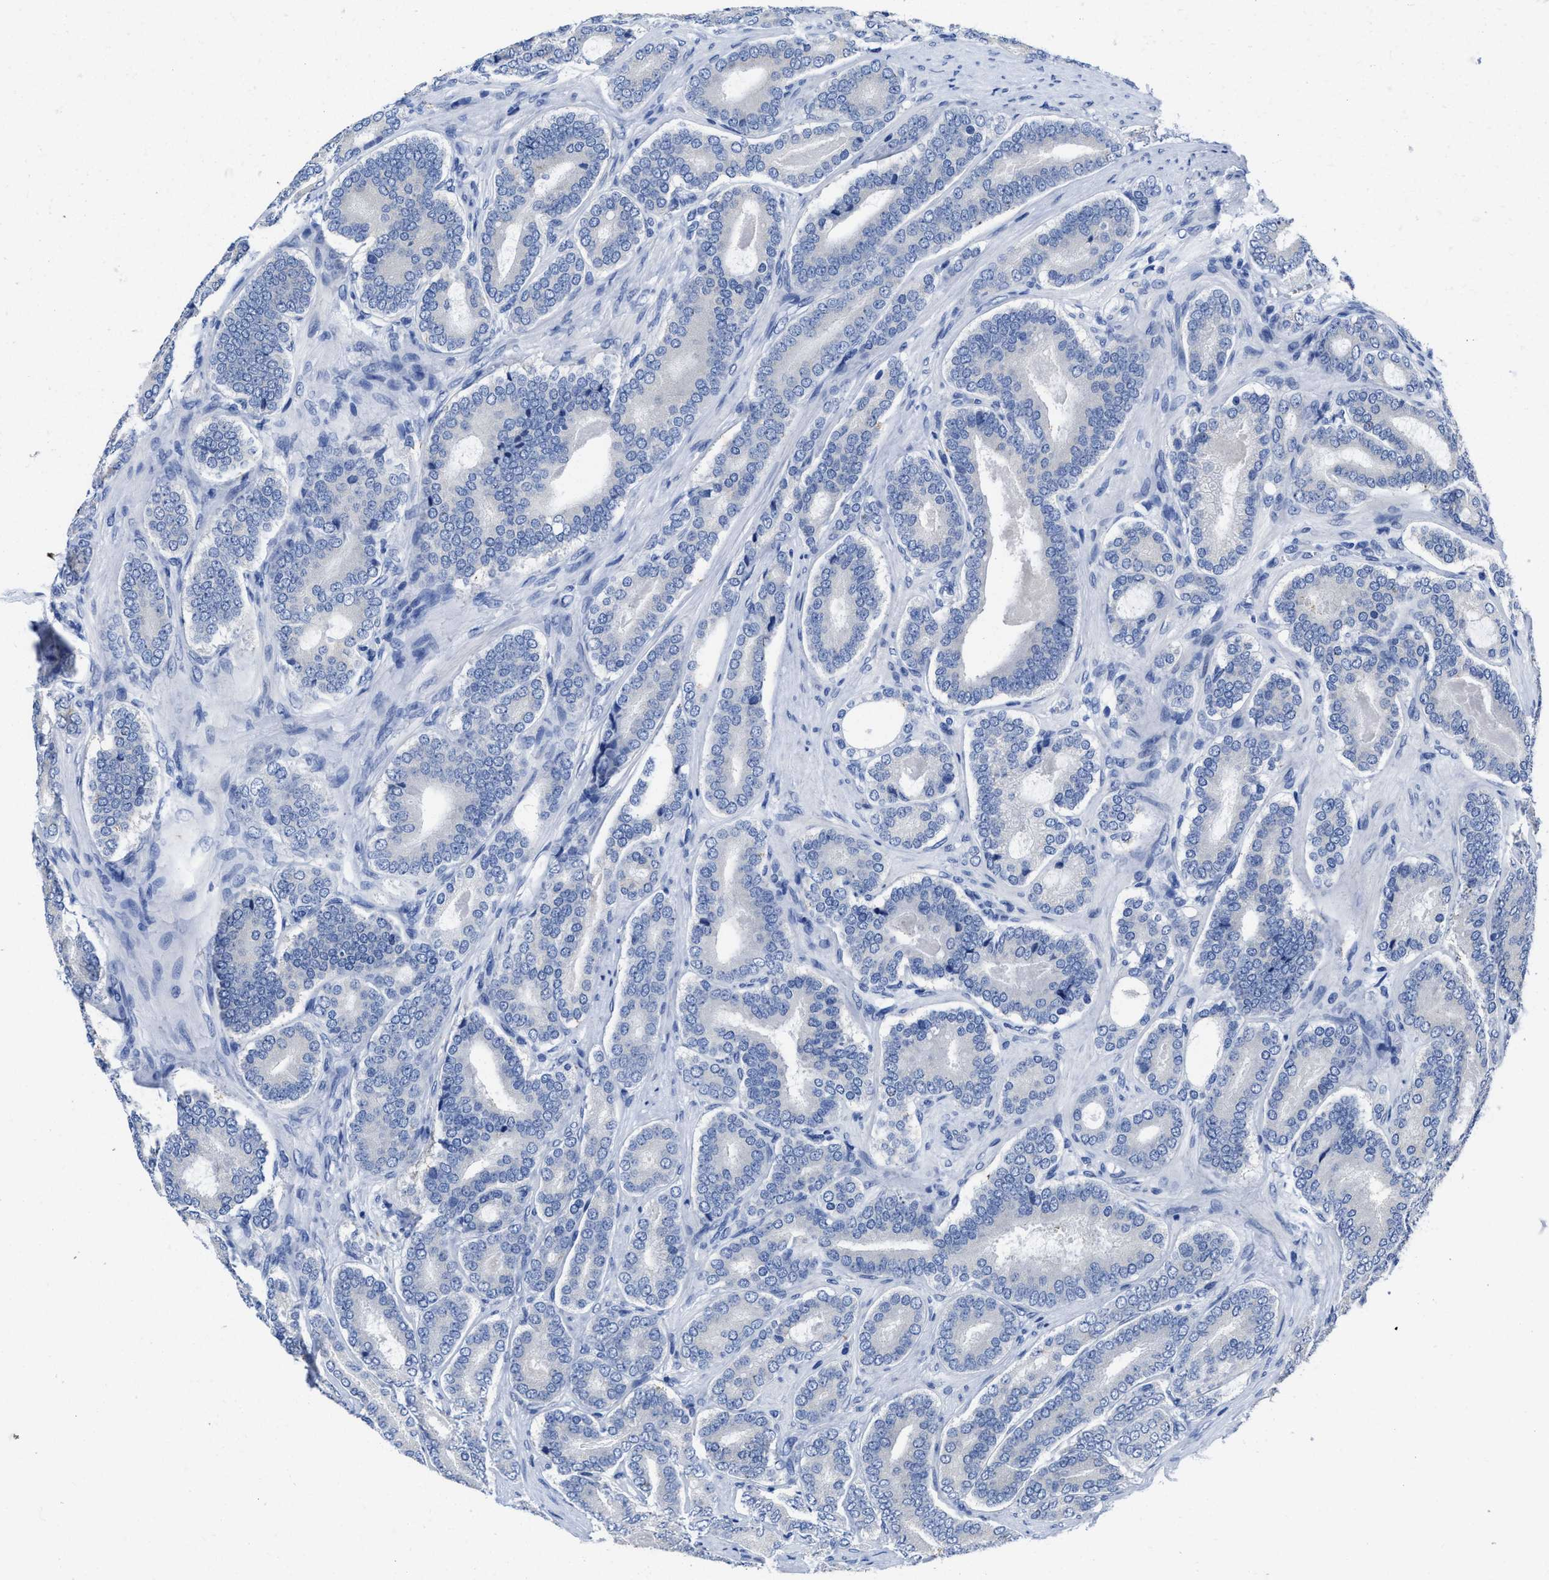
{"staining": {"intensity": "negative", "quantity": "none", "location": "none"}, "tissue": "prostate cancer", "cell_type": "Tumor cells", "image_type": "cancer", "snomed": [{"axis": "morphology", "description": "Adenocarcinoma, High grade"}, {"axis": "topography", "description": "Prostate"}], "caption": "Tumor cells are negative for brown protein staining in prostate cancer.", "gene": "HOOK1", "patient": {"sex": "male", "age": 60}}